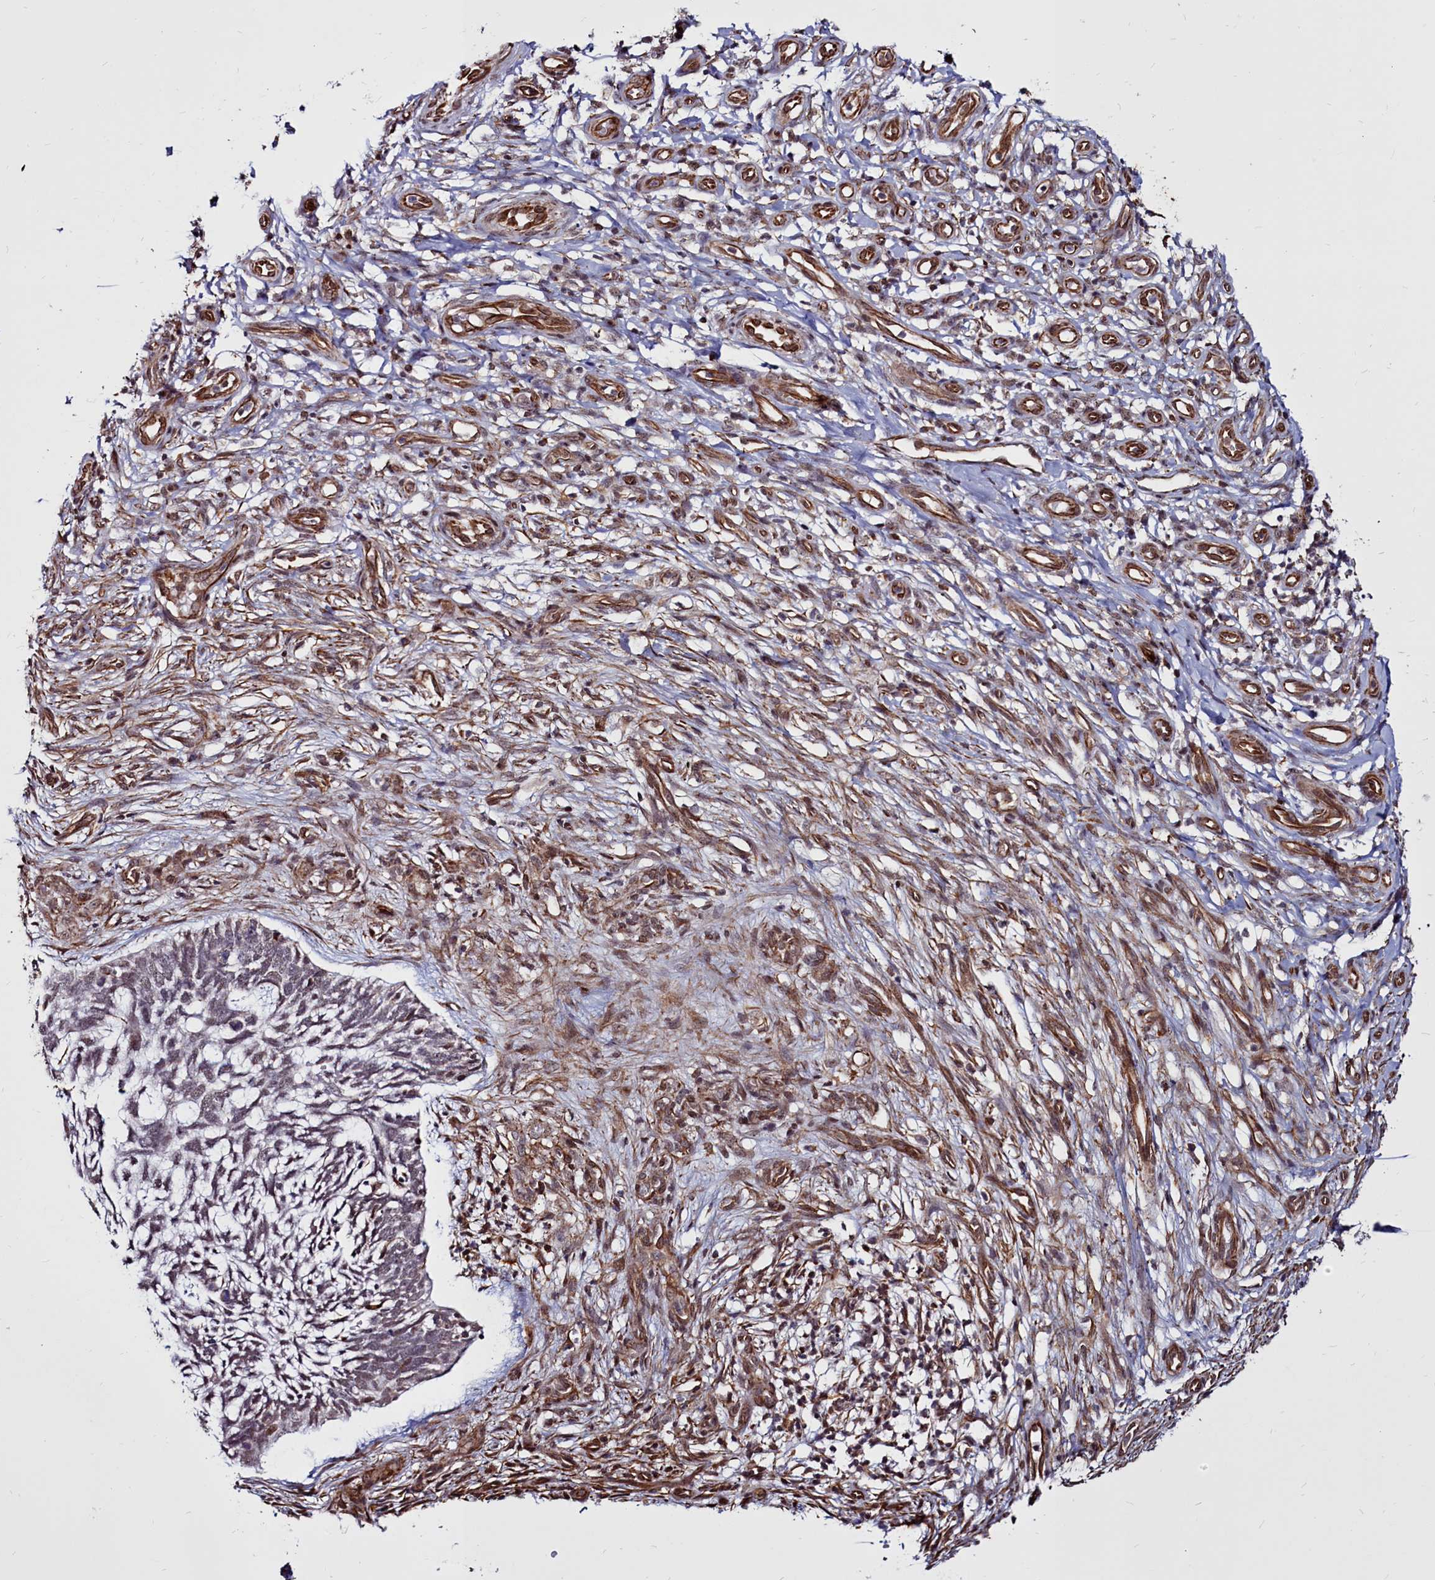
{"staining": {"intensity": "weak", "quantity": "<25%", "location": "nuclear"}, "tissue": "skin cancer", "cell_type": "Tumor cells", "image_type": "cancer", "snomed": [{"axis": "morphology", "description": "Basal cell carcinoma"}, {"axis": "topography", "description": "Skin"}], "caption": "Skin cancer stained for a protein using immunohistochemistry displays no staining tumor cells.", "gene": "CLK3", "patient": {"sex": "male", "age": 88}}